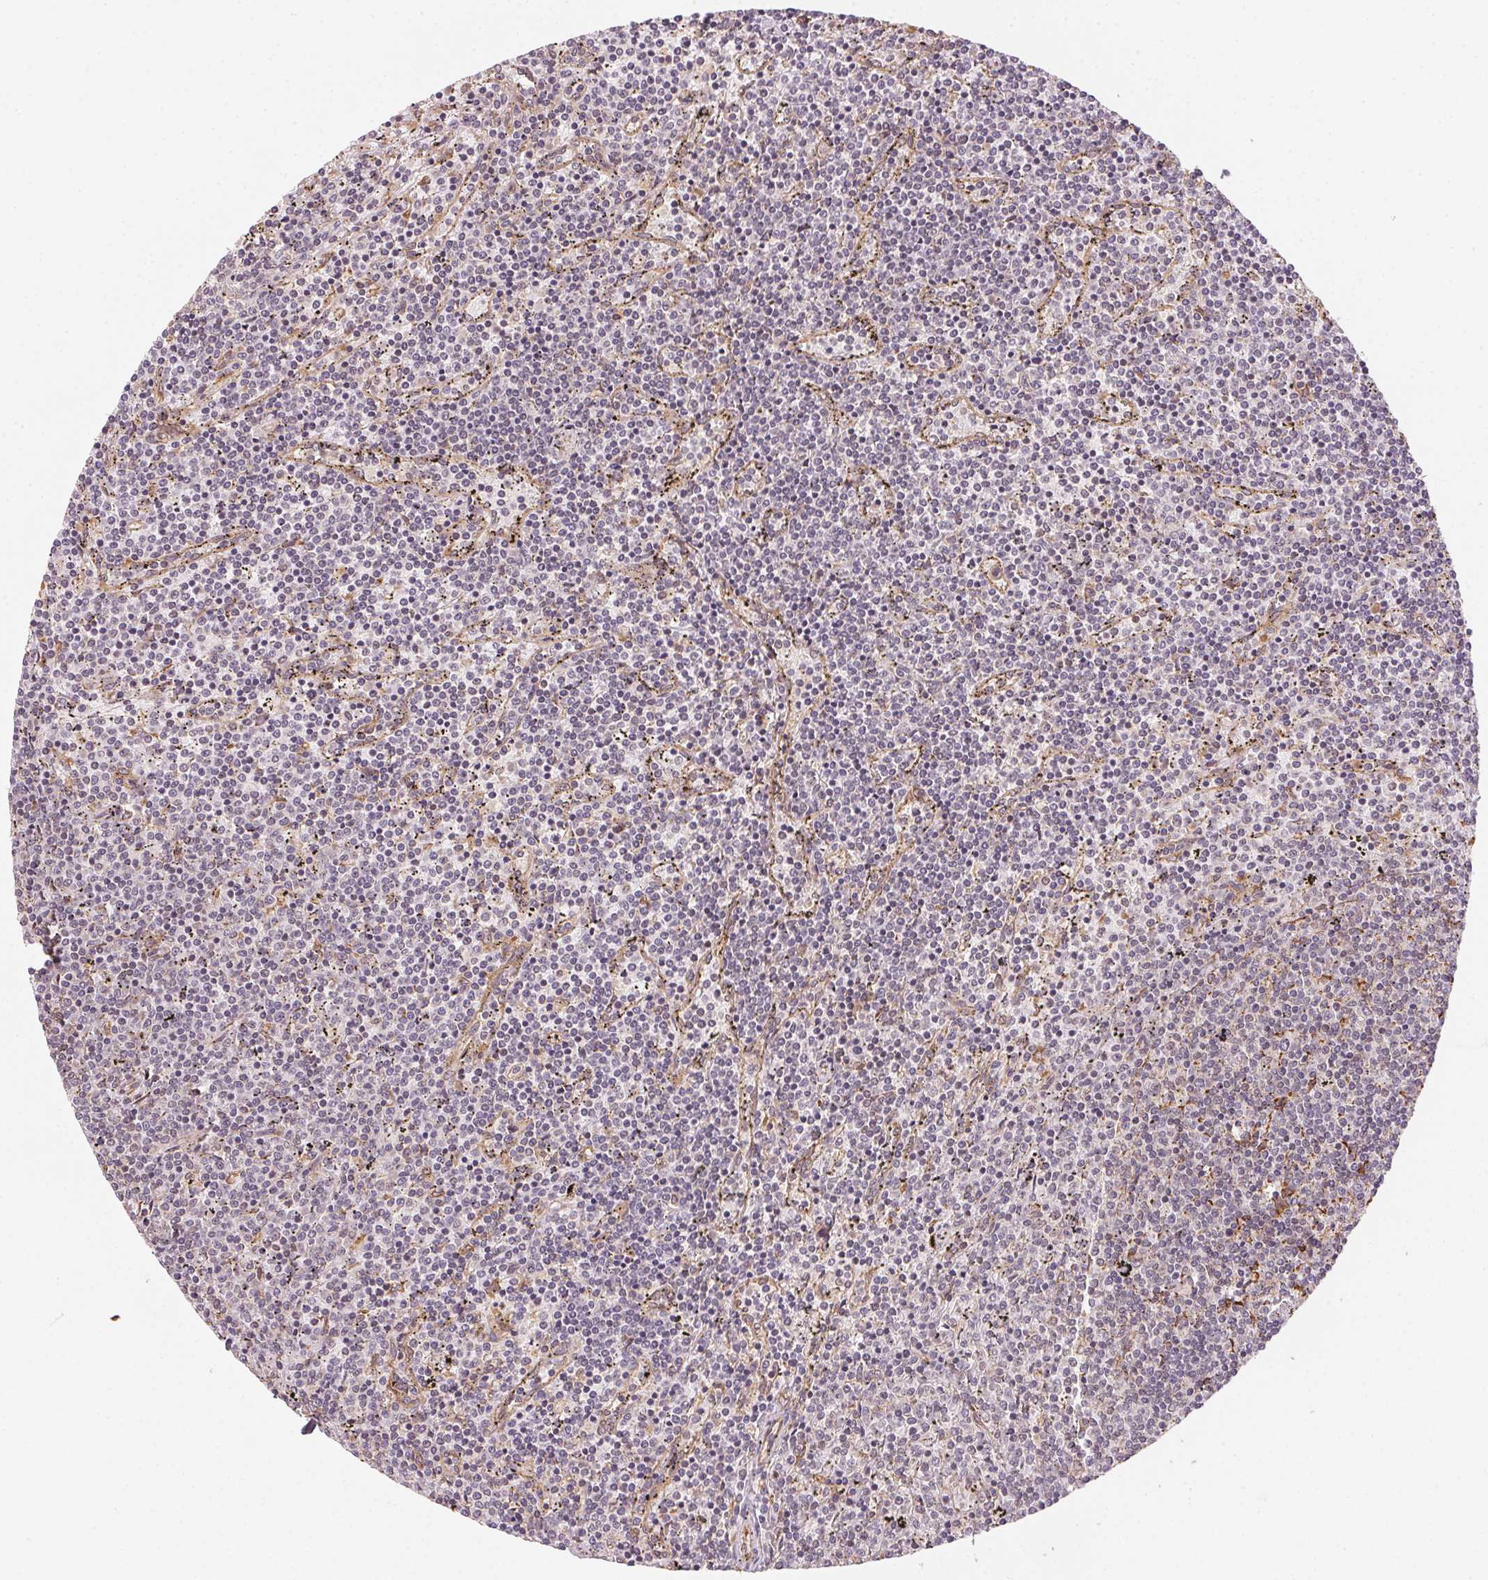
{"staining": {"intensity": "negative", "quantity": "none", "location": "none"}, "tissue": "lymphoma", "cell_type": "Tumor cells", "image_type": "cancer", "snomed": [{"axis": "morphology", "description": "Malignant lymphoma, non-Hodgkin's type, Low grade"}, {"axis": "topography", "description": "Spleen"}], "caption": "This histopathology image is of malignant lymphoma, non-Hodgkin's type (low-grade) stained with IHC to label a protein in brown with the nuclei are counter-stained blue. There is no positivity in tumor cells.", "gene": "STRN4", "patient": {"sex": "female", "age": 50}}